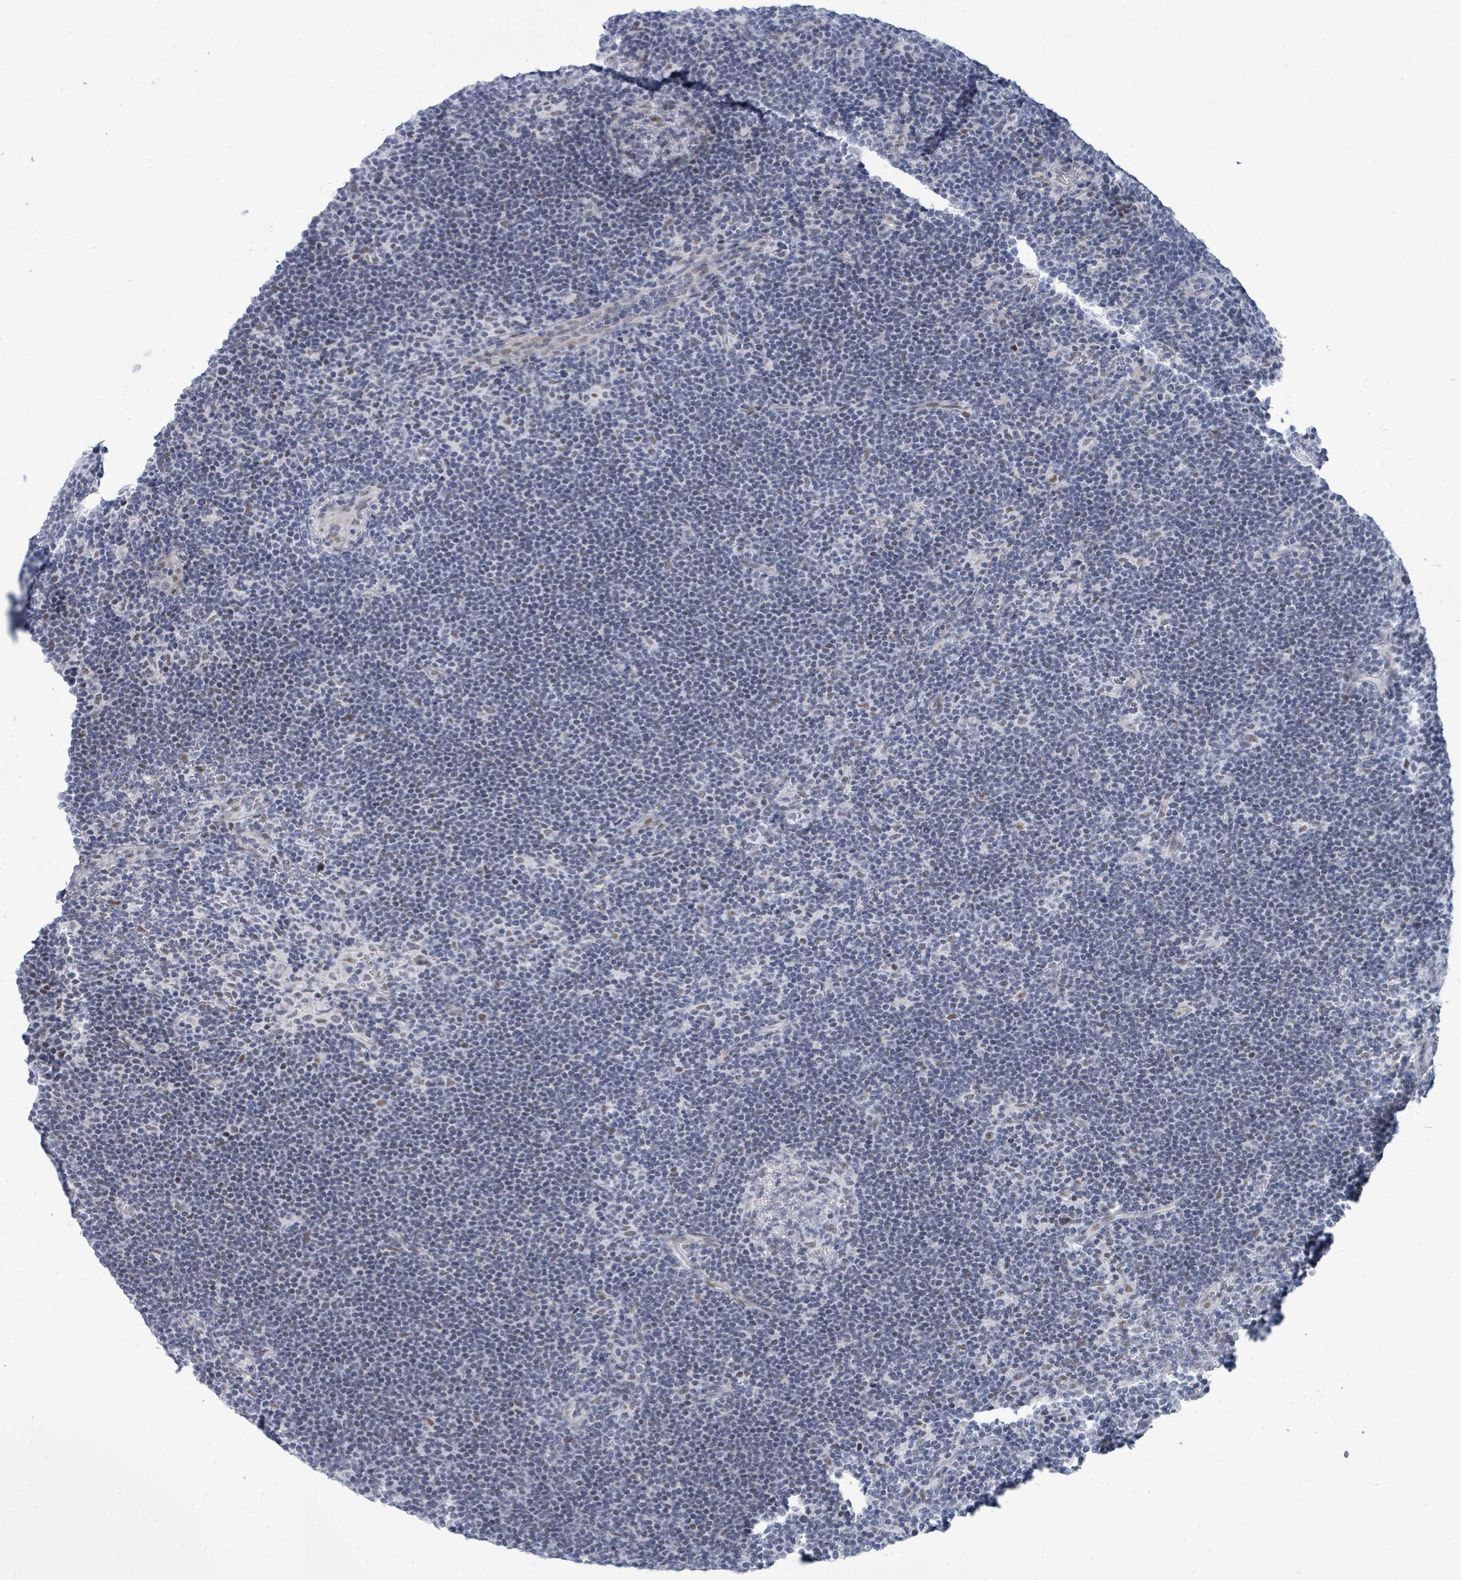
{"staining": {"intensity": "weak", "quantity": "<25%", "location": "nuclear"}, "tissue": "lymphoma", "cell_type": "Tumor cells", "image_type": "cancer", "snomed": [{"axis": "morphology", "description": "Hodgkin's disease, NOS"}, {"axis": "topography", "description": "Lymph node"}], "caption": "Photomicrograph shows no protein expression in tumor cells of lymphoma tissue.", "gene": "CT45A5", "patient": {"sex": "female", "age": 57}}